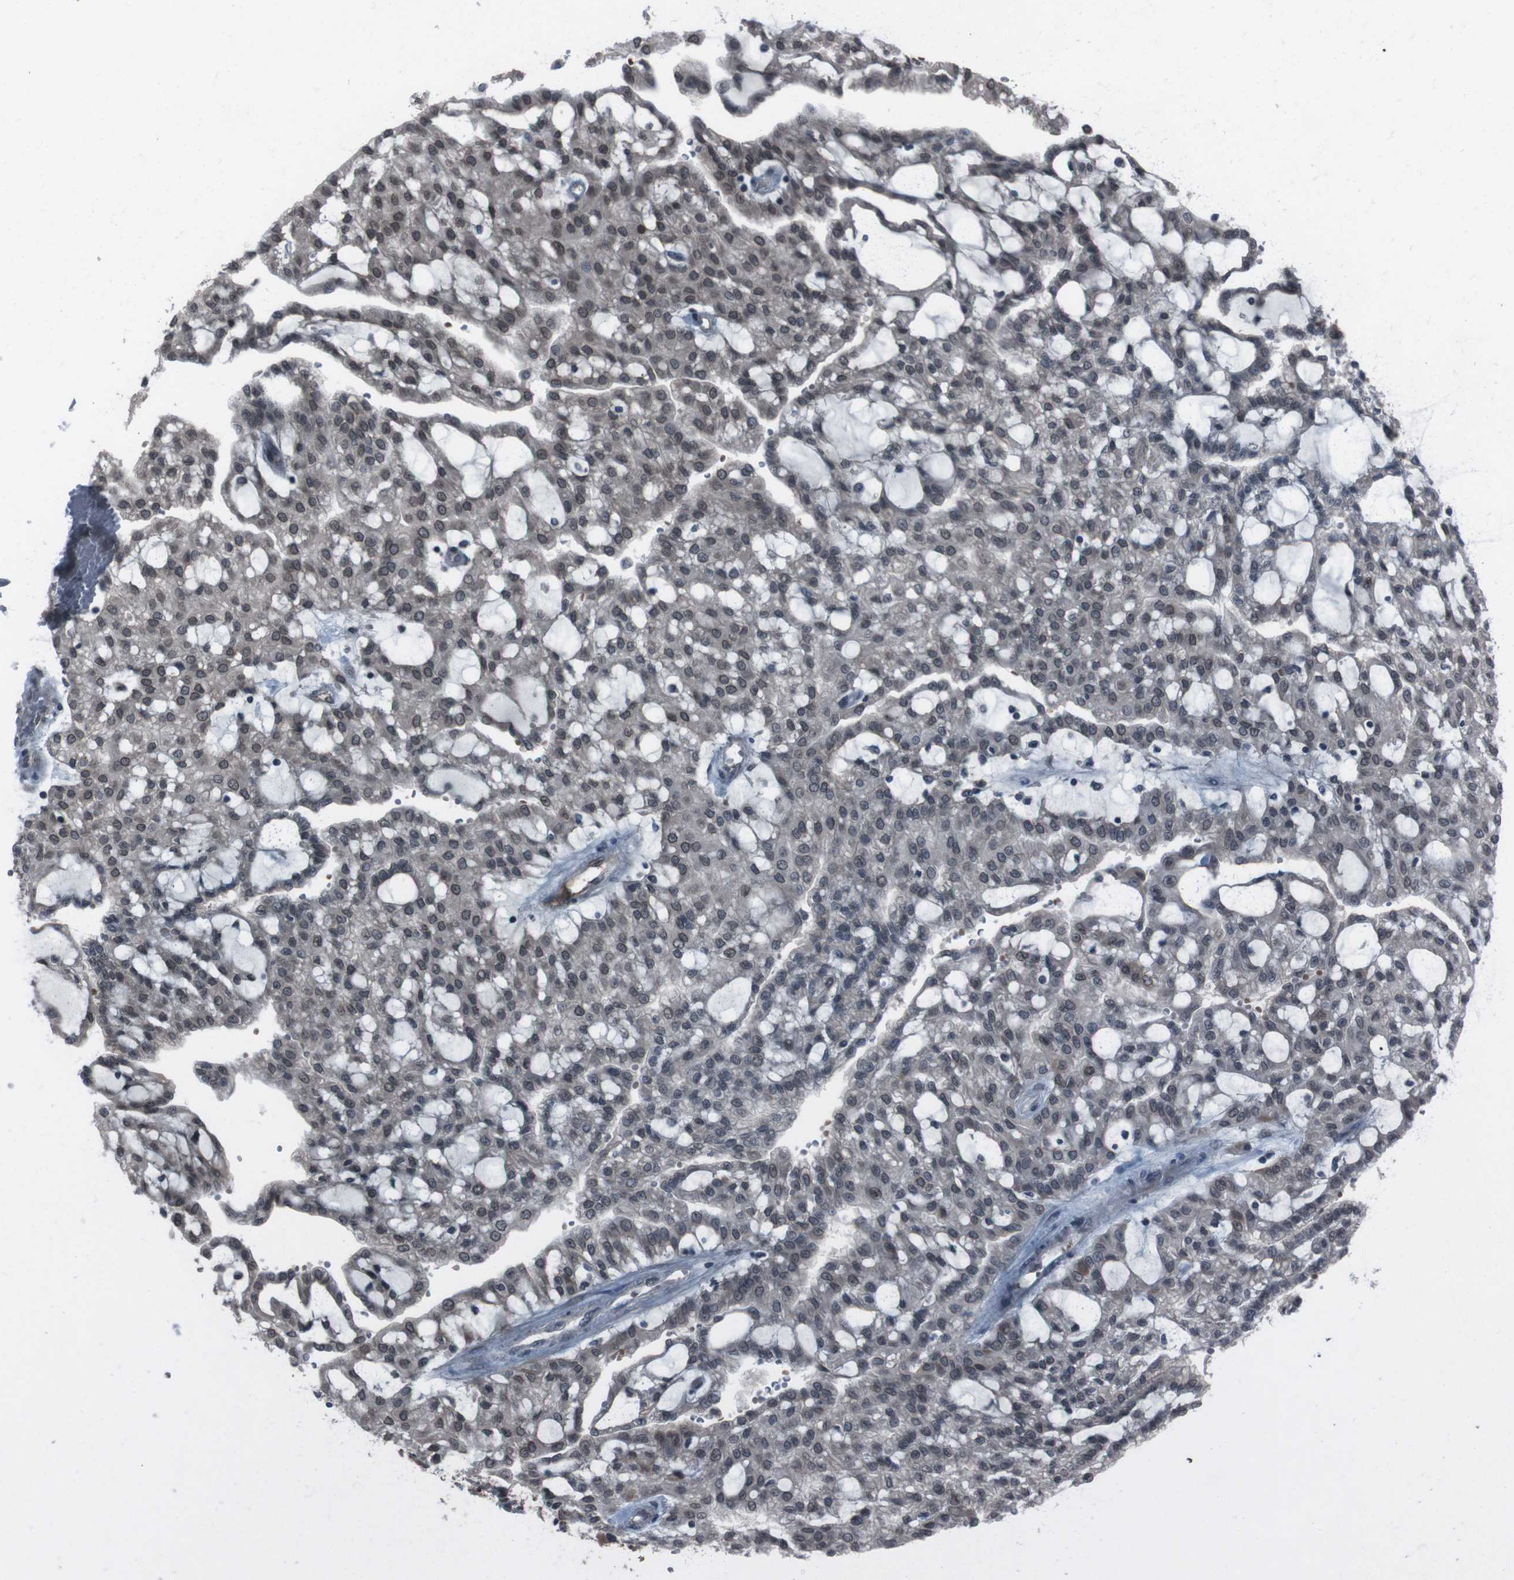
{"staining": {"intensity": "weak", "quantity": ">75%", "location": "cytoplasmic/membranous,nuclear"}, "tissue": "renal cancer", "cell_type": "Tumor cells", "image_type": "cancer", "snomed": [{"axis": "morphology", "description": "Adenocarcinoma, NOS"}, {"axis": "topography", "description": "Kidney"}], "caption": "A brown stain labels weak cytoplasmic/membranous and nuclear expression of a protein in renal cancer (adenocarcinoma) tumor cells.", "gene": "SS18L1", "patient": {"sex": "male", "age": 63}}